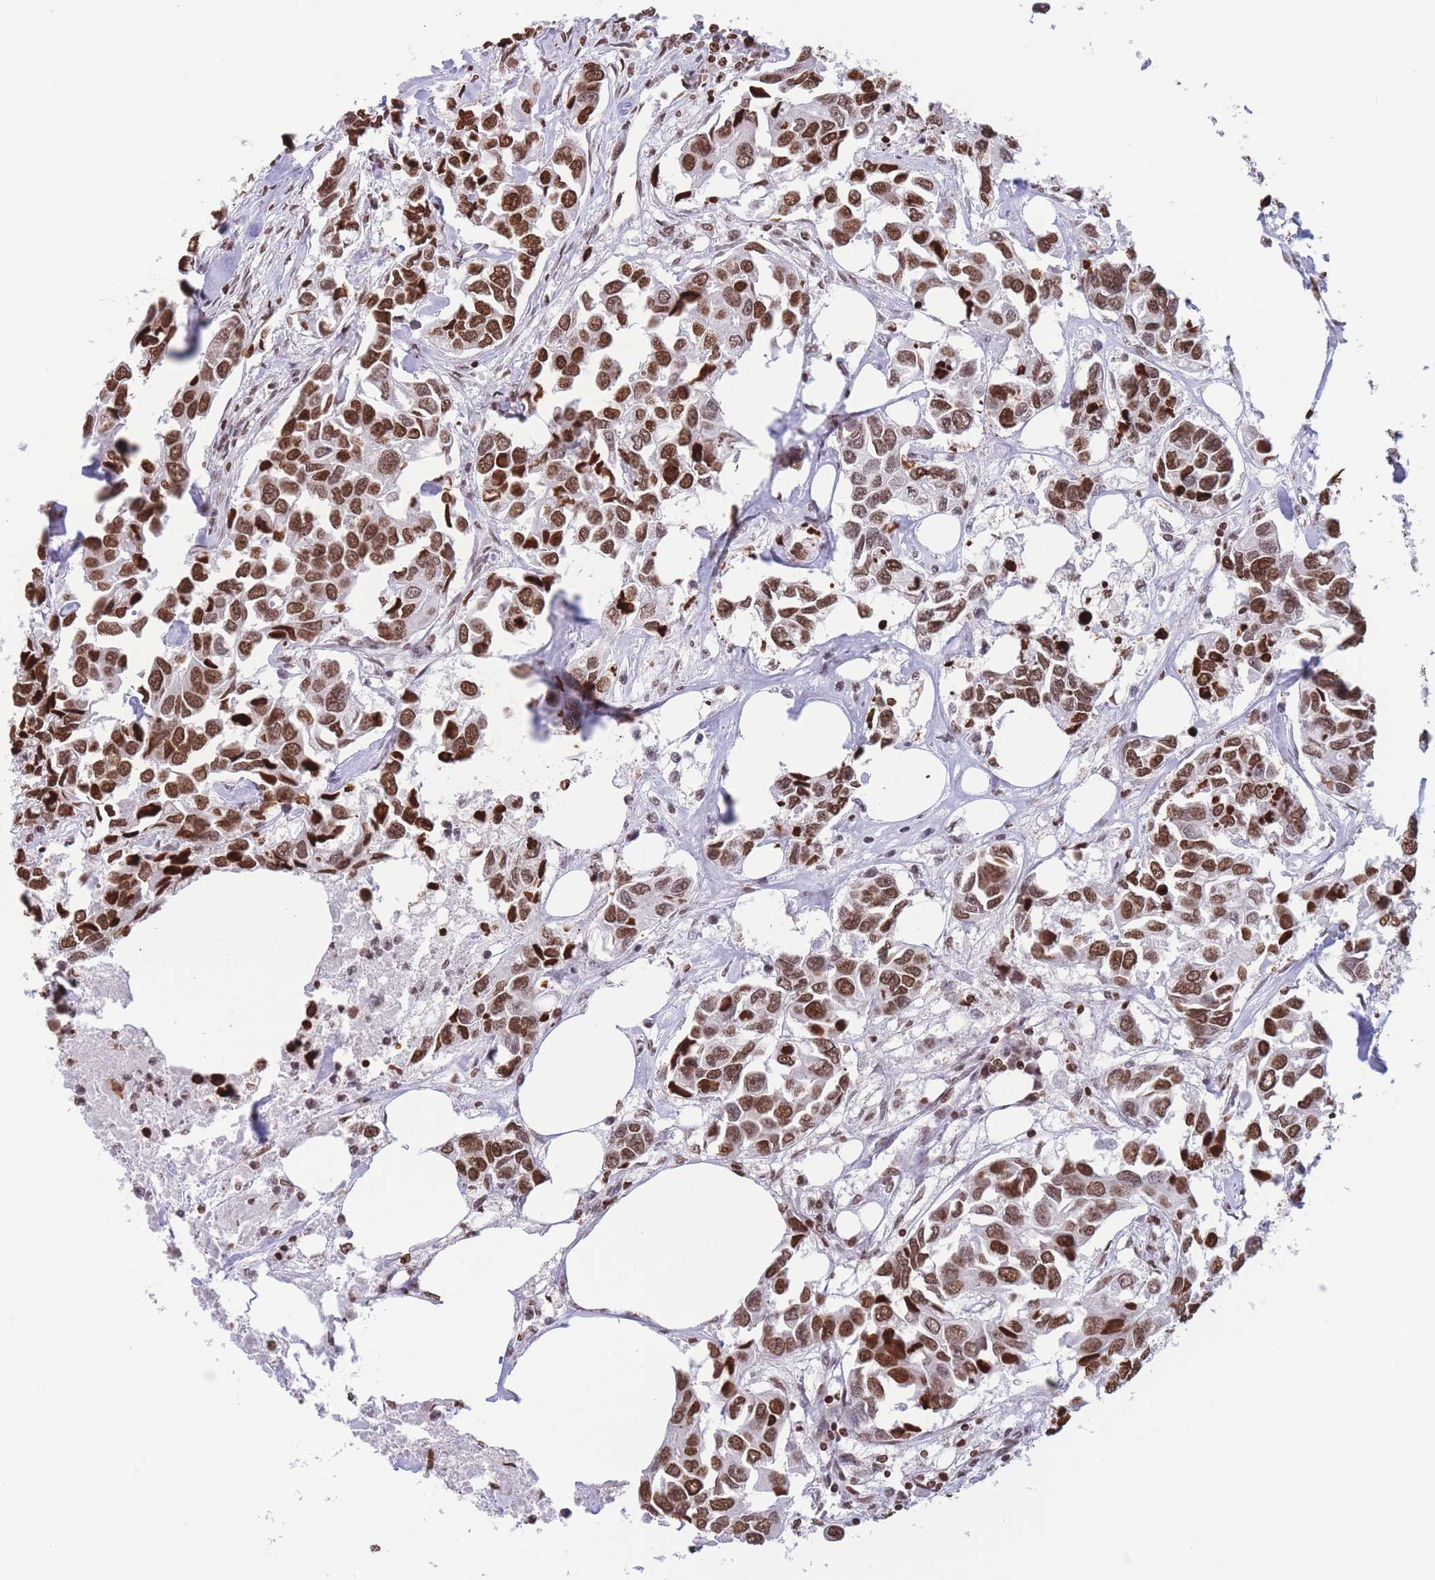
{"staining": {"intensity": "strong", "quantity": ">75%", "location": "nuclear"}, "tissue": "breast cancer", "cell_type": "Tumor cells", "image_type": "cancer", "snomed": [{"axis": "morphology", "description": "Duct carcinoma"}, {"axis": "topography", "description": "Breast"}], "caption": "Breast cancer stained for a protein demonstrates strong nuclear positivity in tumor cells. The staining is performed using DAB brown chromogen to label protein expression. The nuclei are counter-stained blue using hematoxylin.", "gene": "H2BC11", "patient": {"sex": "female", "age": 83}}